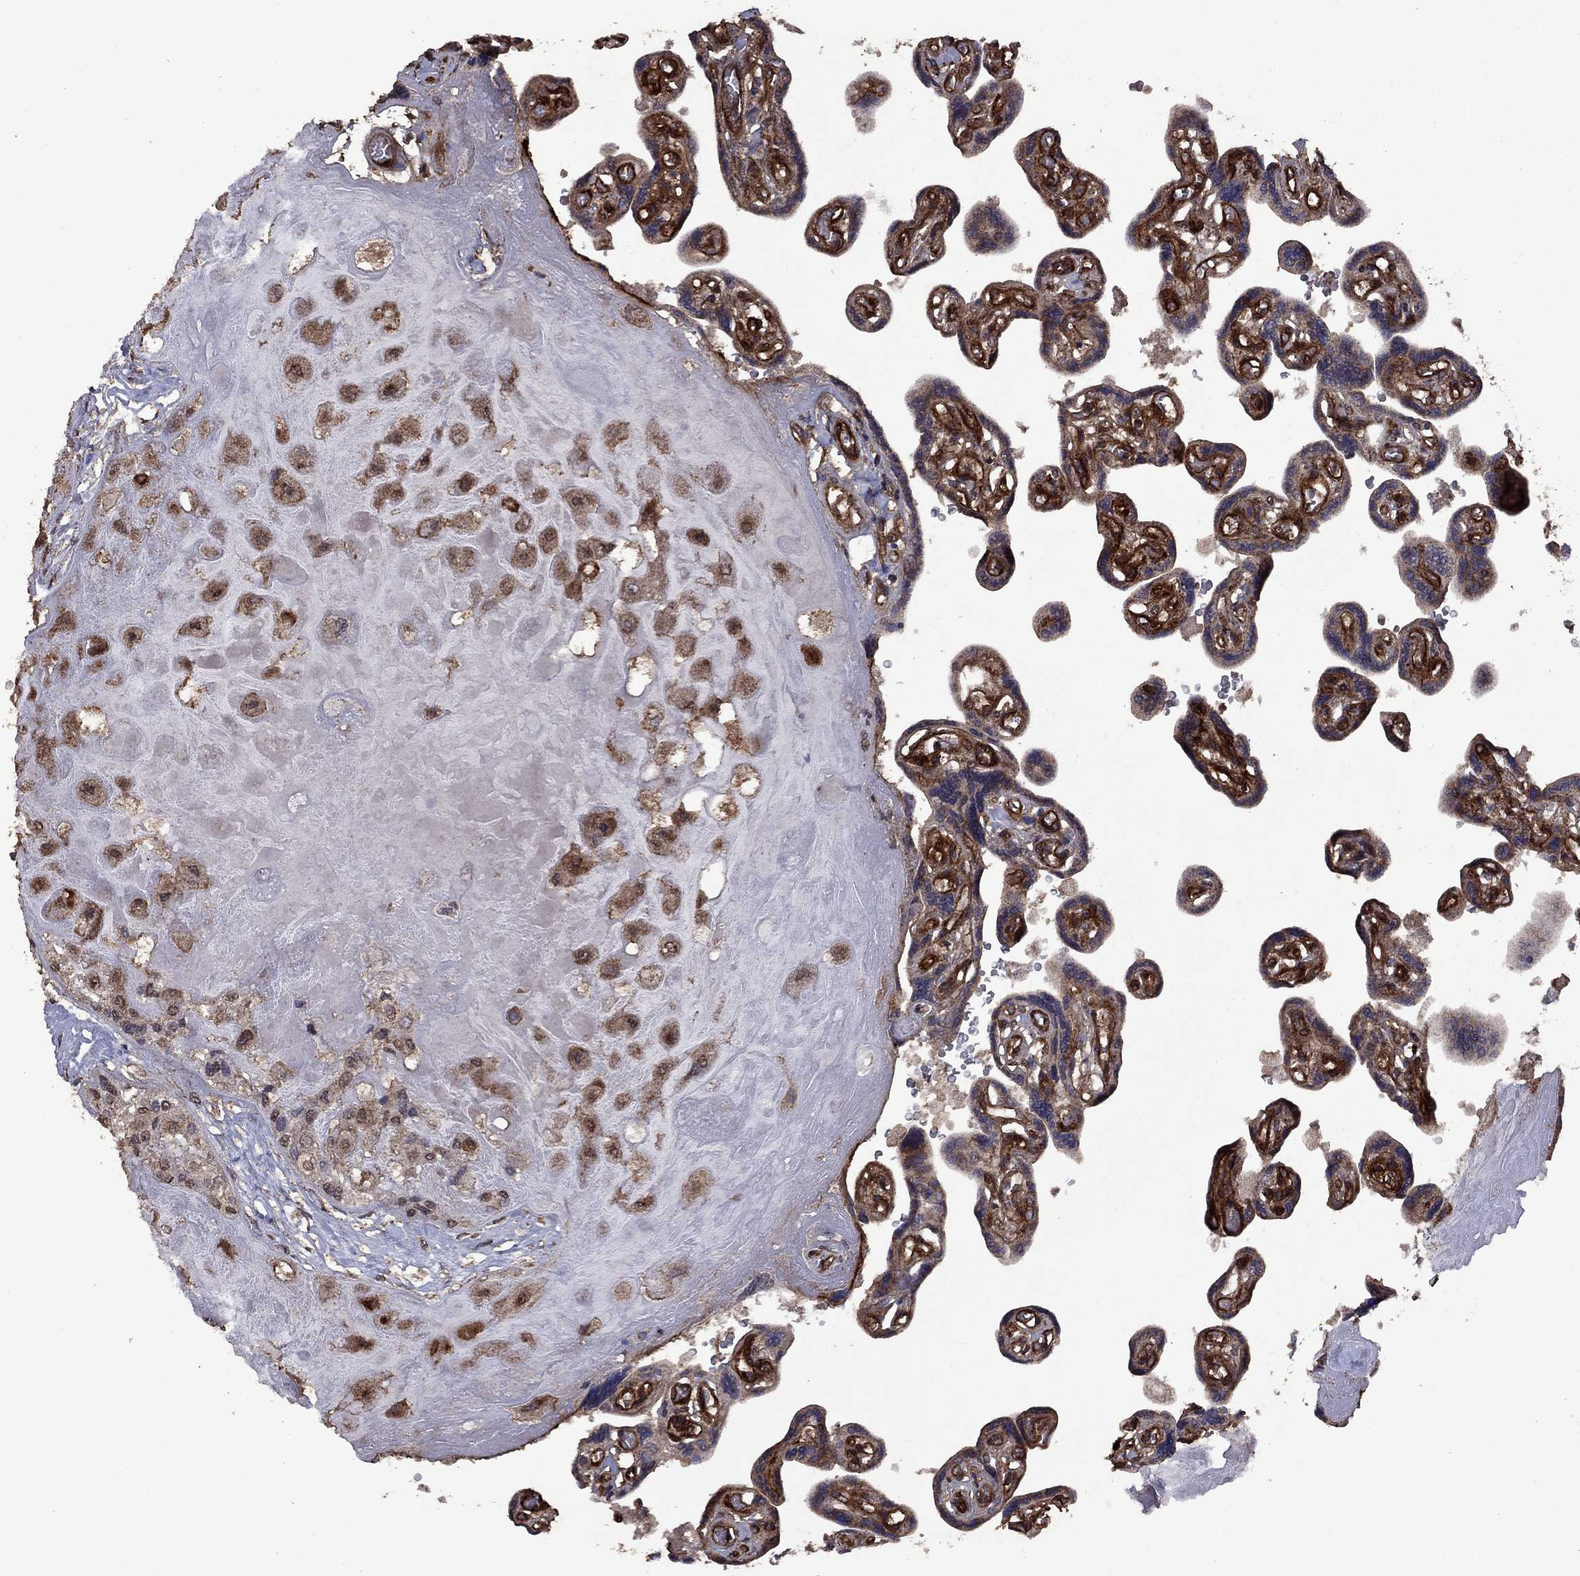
{"staining": {"intensity": "moderate", "quantity": ">75%", "location": "cytoplasmic/membranous"}, "tissue": "placenta", "cell_type": "Decidual cells", "image_type": "normal", "snomed": [{"axis": "morphology", "description": "Normal tissue, NOS"}, {"axis": "topography", "description": "Placenta"}], "caption": "Immunohistochemical staining of benign placenta displays >75% levels of moderate cytoplasmic/membranous protein staining in about >75% of decidual cells.", "gene": "COL18A1", "patient": {"sex": "female", "age": 32}}